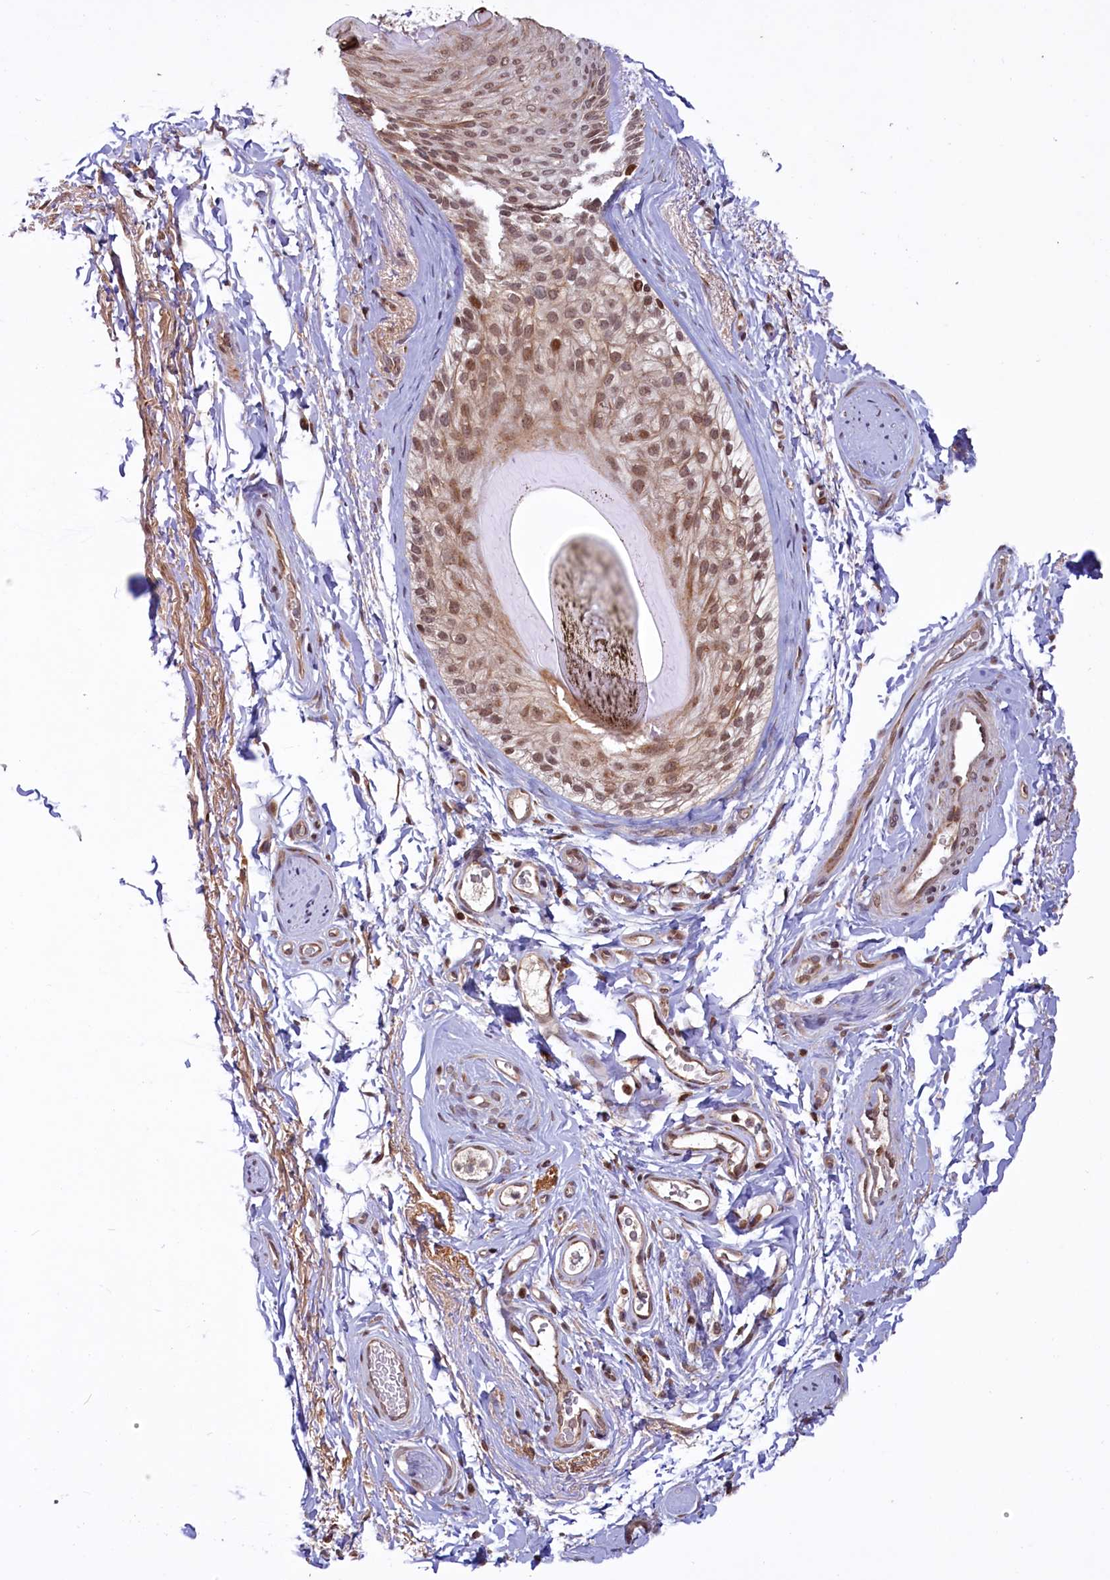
{"staining": {"intensity": "moderate", "quantity": ">75%", "location": "cytoplasmic/membranous,nuclear"}, "tissue": "skin", "cell_type": "Epidermal cells", "image_type": "normal", "snomed": [{"axis": "morphology", "description": "Normal tissue, NOS"}, {"axis": "topography", "description": "Anal"}], "caption": "Immunohistochemistry staining of unremarkable skin, which shows medium levels of moderate cytoplasmic/membranous,nuclear positivity in approximately >75% of epidermal cells indicating moderate cytoplasmic/membranous,nuclear protein expression. The staining was performed using DAB (brown) for protein detection and nuclei were counterstained in hematoxylin (blue).", "gene": "PHC3", "patient": {"sex": "male", "age": 44}}